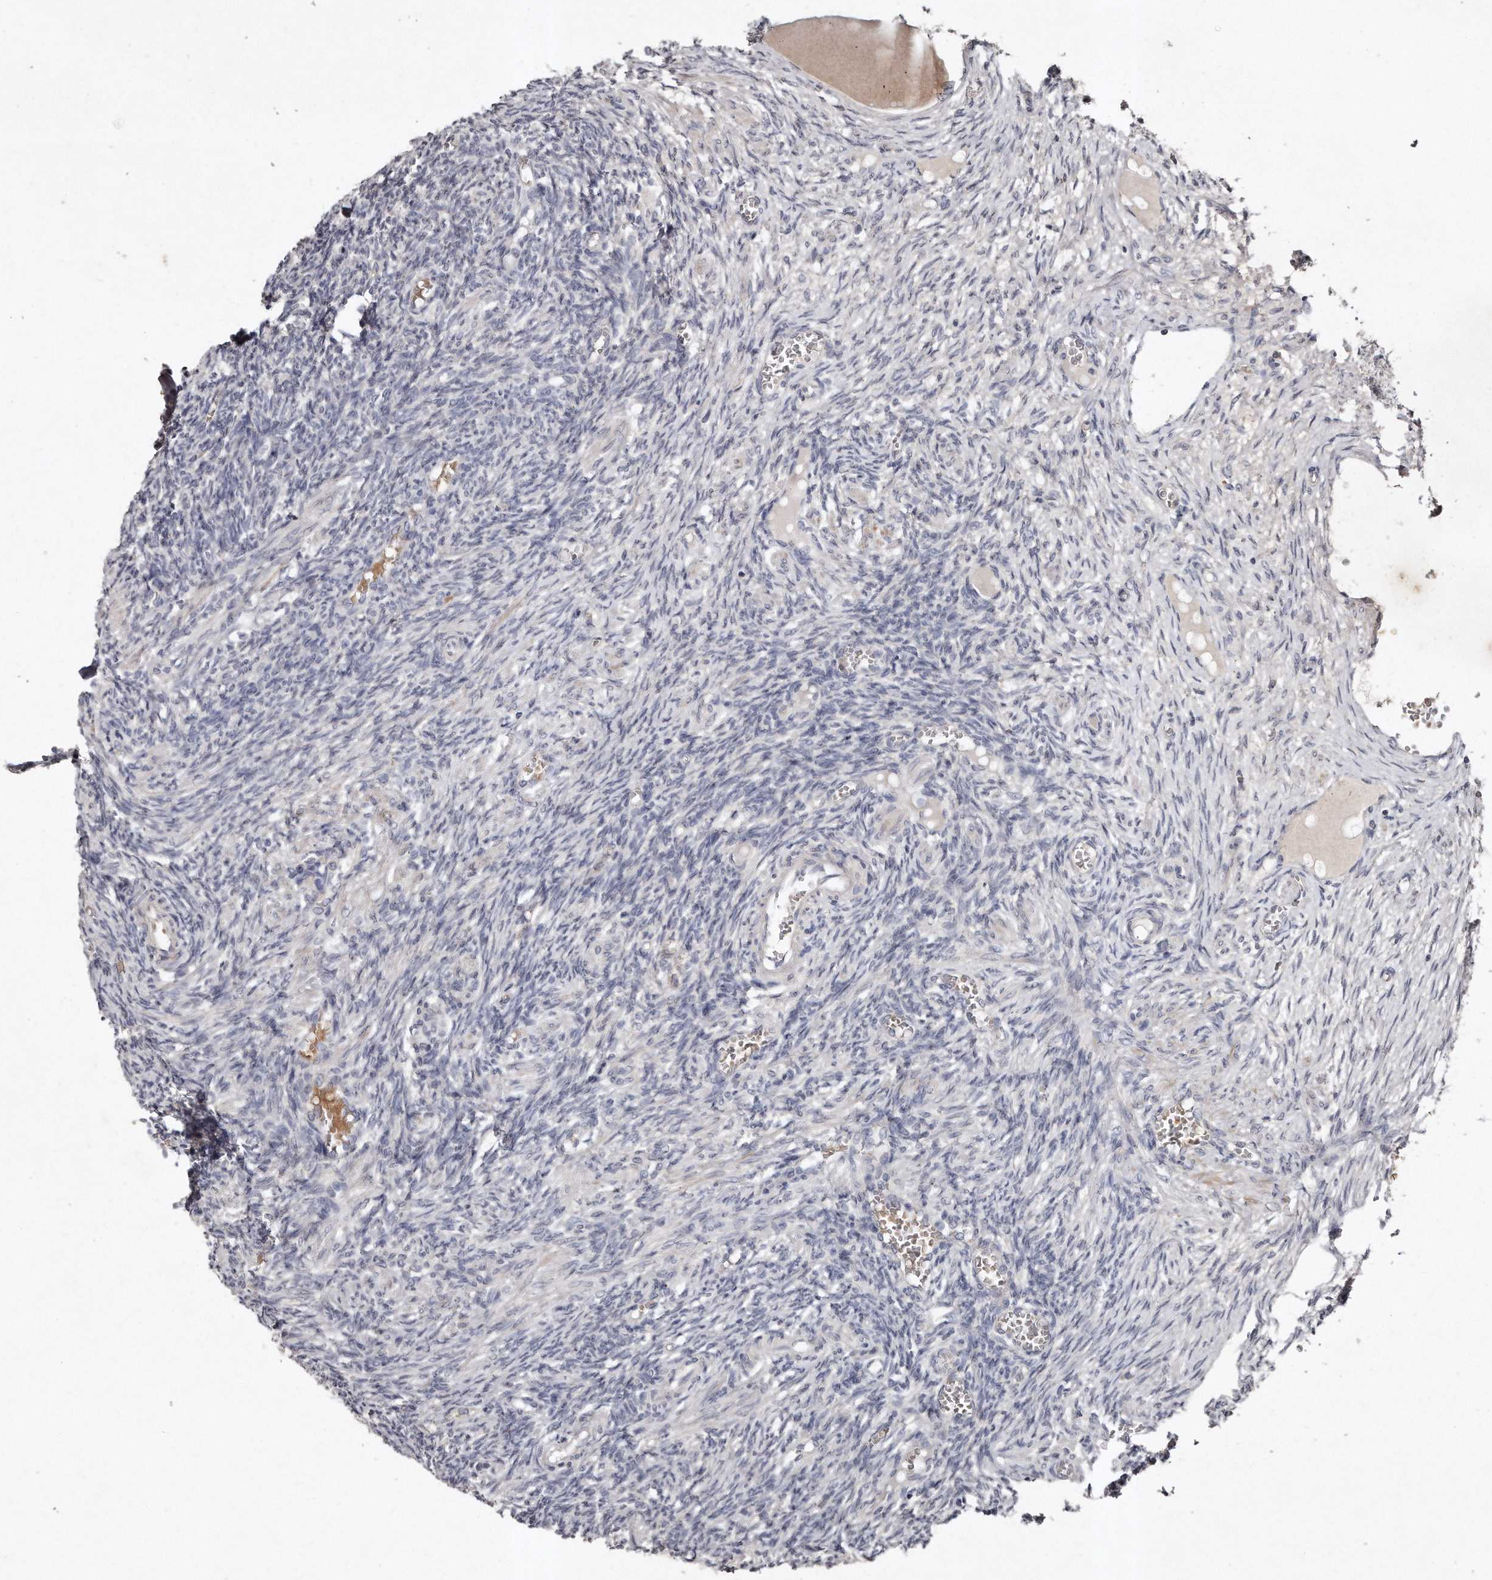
{"staining": {"intensity": "negative", "quantity": "none", "location": "none"}, "tissue": "ovary", "cell_type": "Ovarian stroma cells", "image_type": "normal", "snomed": [{"axis": "morphology", "description": "Normal tissue, NOS"}, {"axis": "topography", "description": "Ovary"}], "caption": "DAB (3,3'-diaminobenzidine) immunohistochemical staining of unremarkable human ovary demonstrates no significant staining in ovarian stroma cells. (DAB (3,3'-diaminobenzidine) immunohistochemistry (IHC) visualized using brightfield microscopy, high magnification).", "gene": "TECR", "patient": {"sex": "female", "age": 27}}